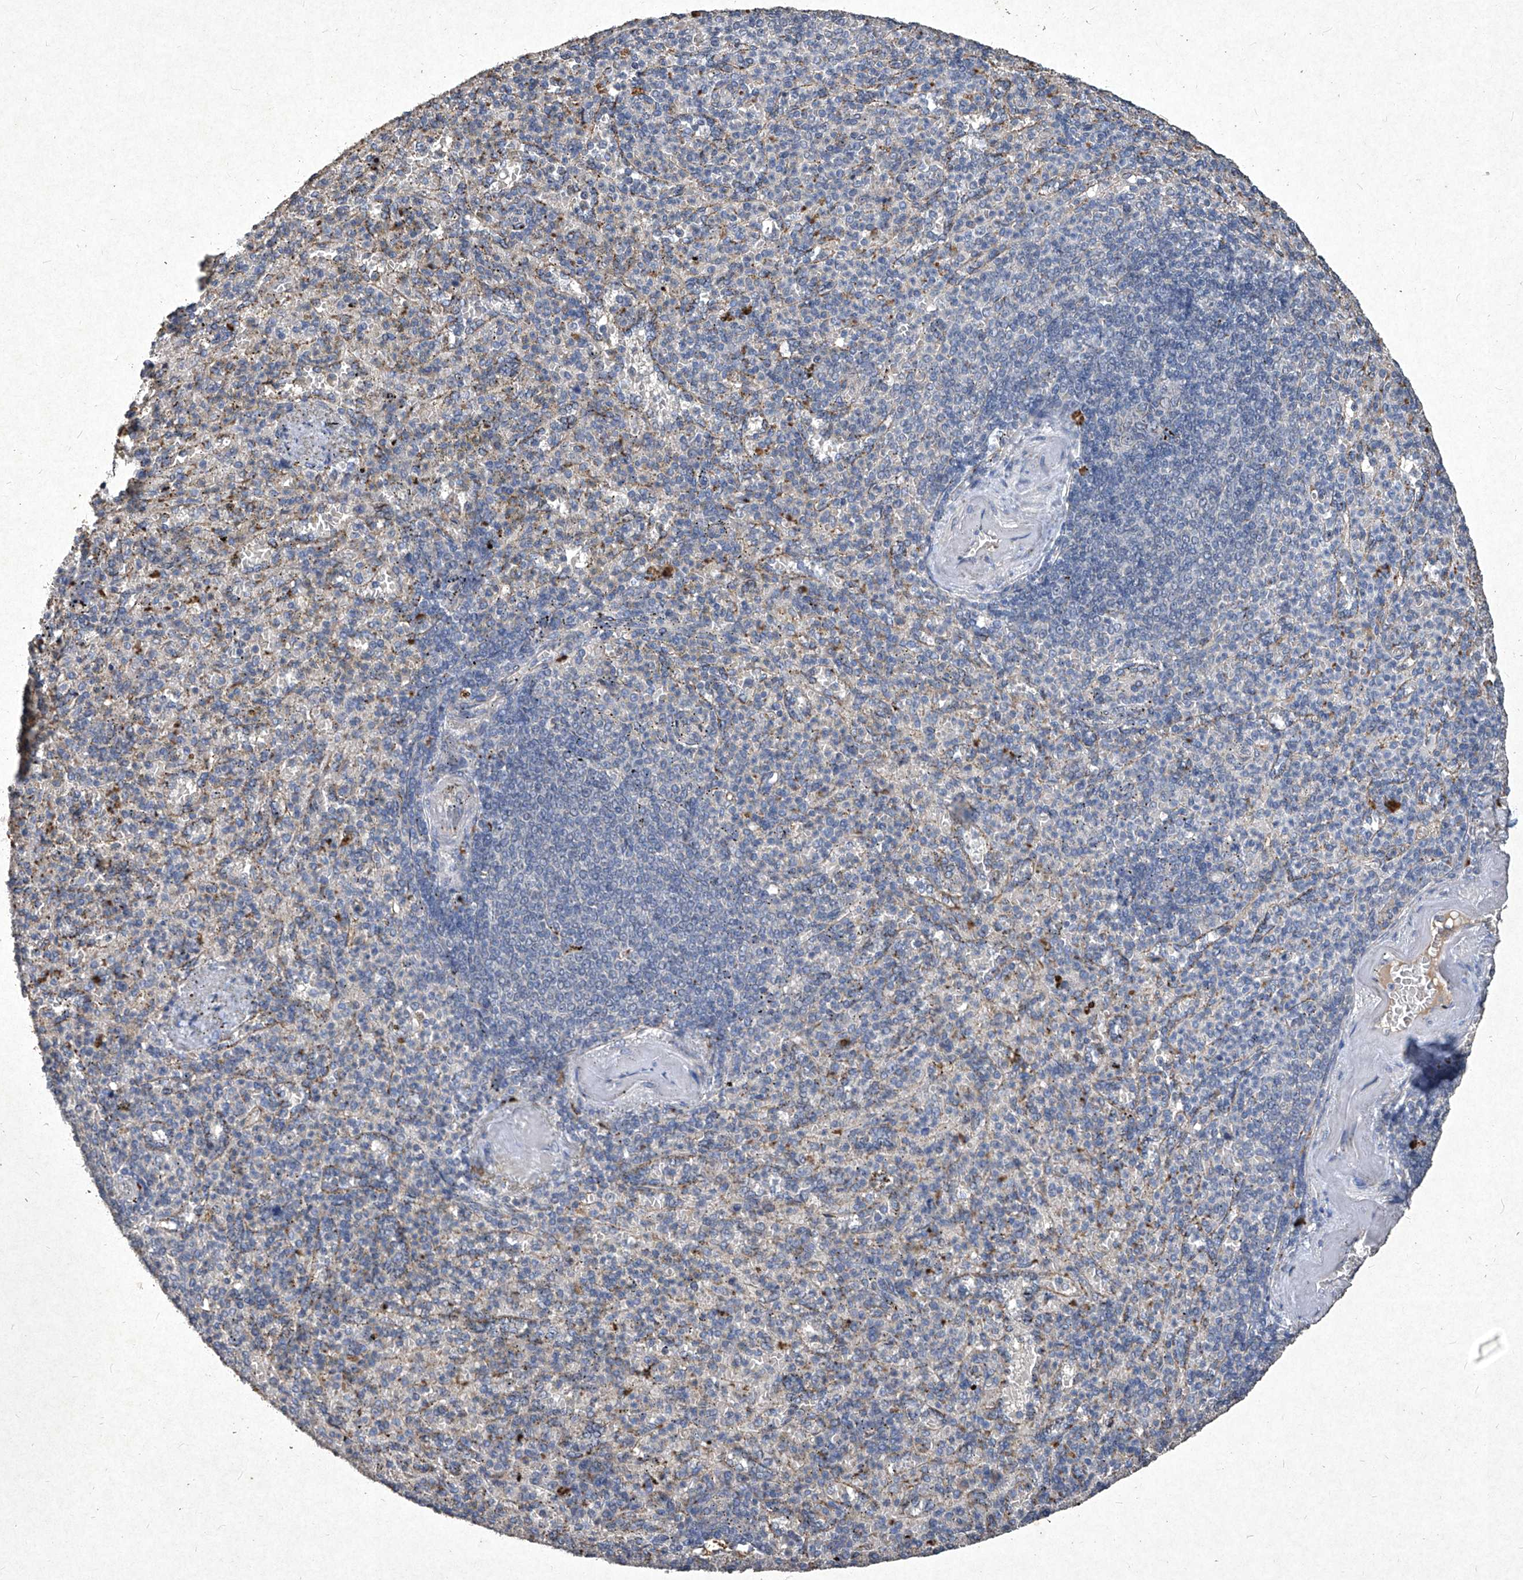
{"staining": {"intensity": "weak", "quantity": "<25%", "location": "cytoplasmic/membranous"}, "tissue": "spleen", "cell_type": "Cells in red pulp", "image_type": "normal", "snomed": [{"axis": "morphology", "description": "Normal tissue, NOS"}, {"axis": "topography", "description": "Spleen"}], "caption": "IHC histopathology image of unremarkable spleen: spleen stained with DAB (3,3'-diaminobenzidine) displays no significant protein positivity in cells in red pulp.", "gene": "MED16", "patient": {"sex": "female", "age": 74}}